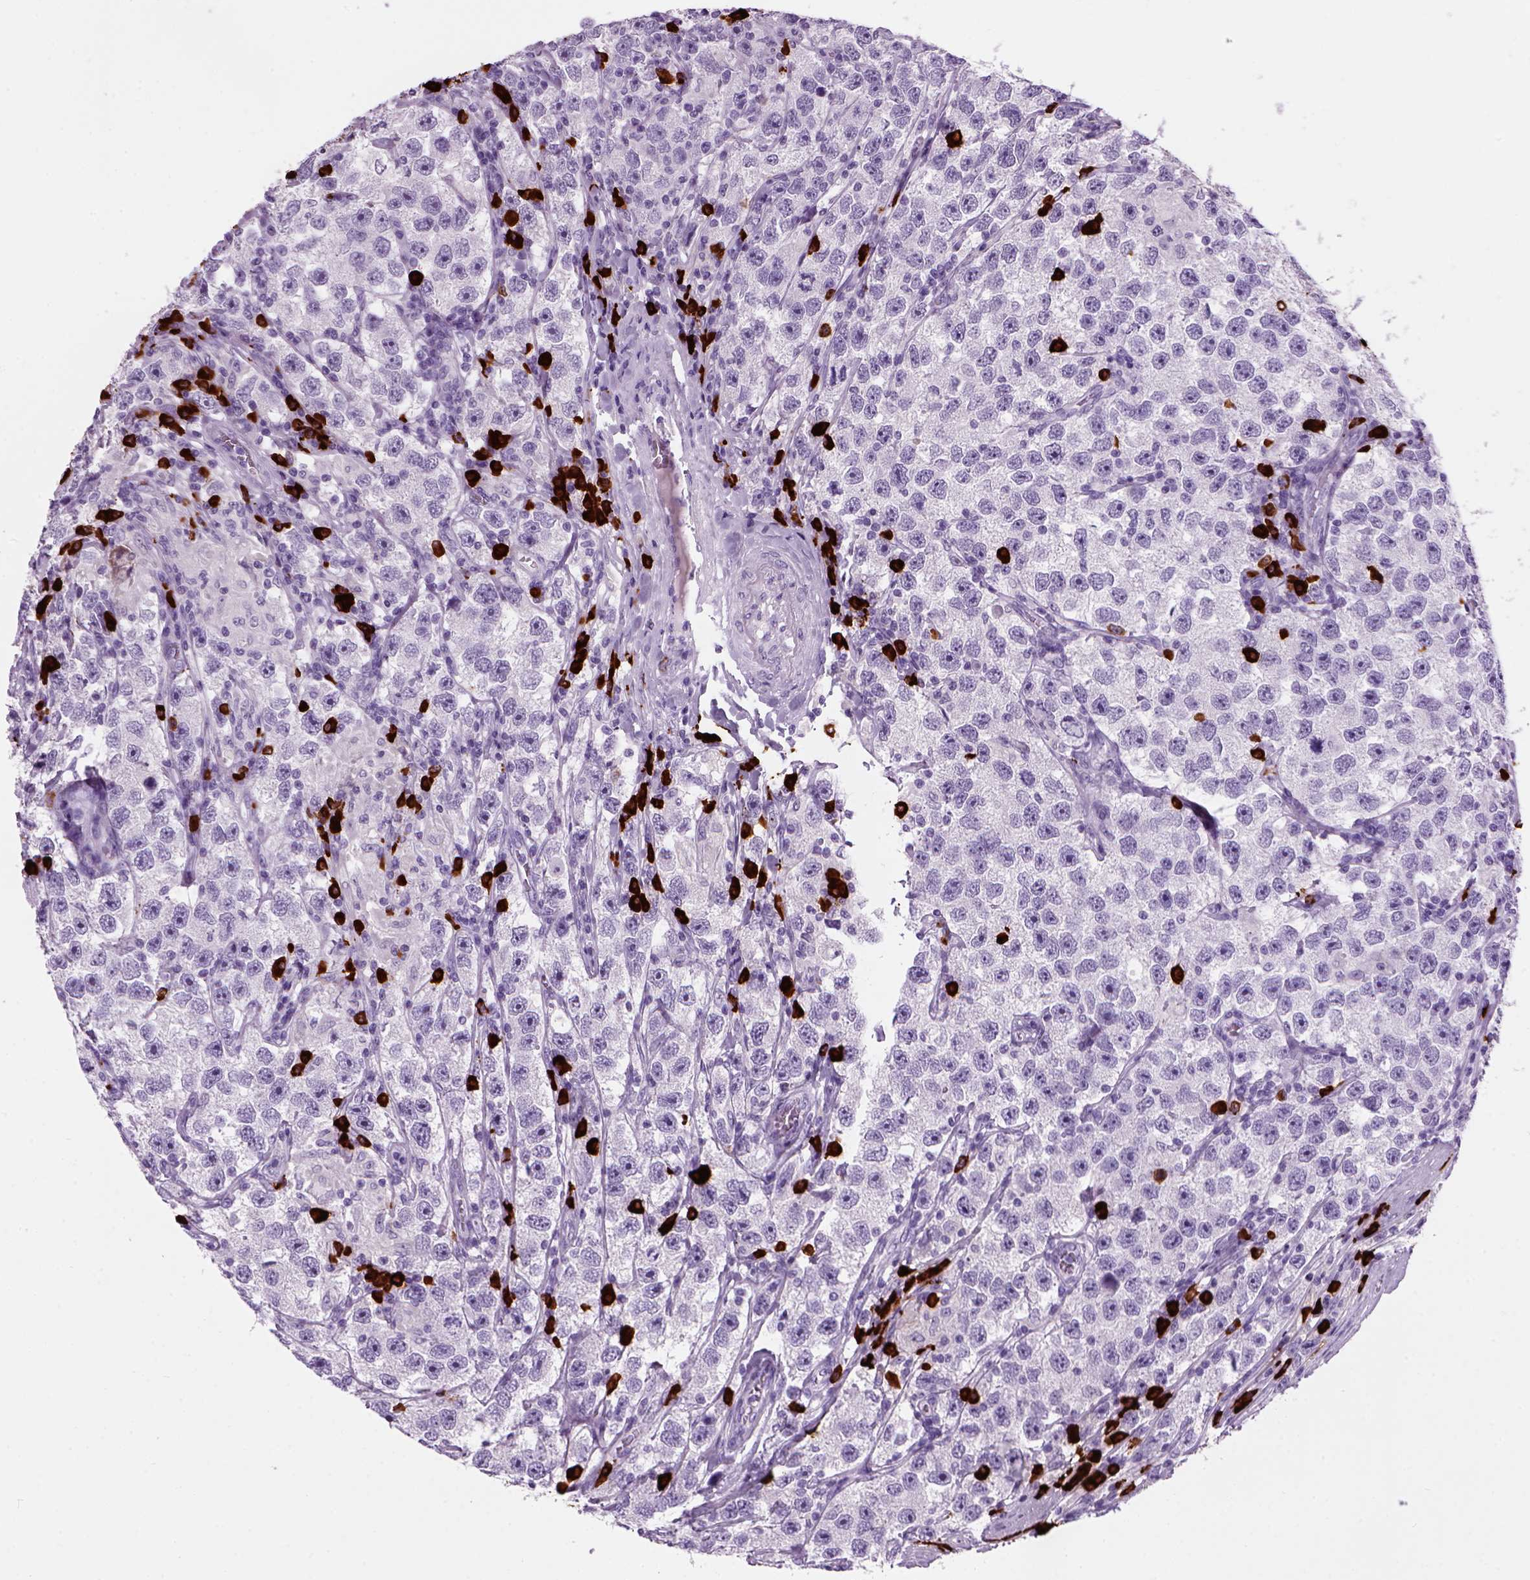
{"staining": {"intensity": "negative", "quantity": "none", "location": "none"}, "tissue": "testis cancer", "cell_type": "Tumor cells", "image_type": "cancer", "snomed": [{"axis": "morphology", "description": "Seminoma, NOS"}, {"axis": "topography", "description": "Testis"}], "caption": "Protein analysis of testis cancer (seminoma) shows no significant positivity in tumor cells.", "gene": "MZB1", "patient": {"sex": "male", "age": 26}}